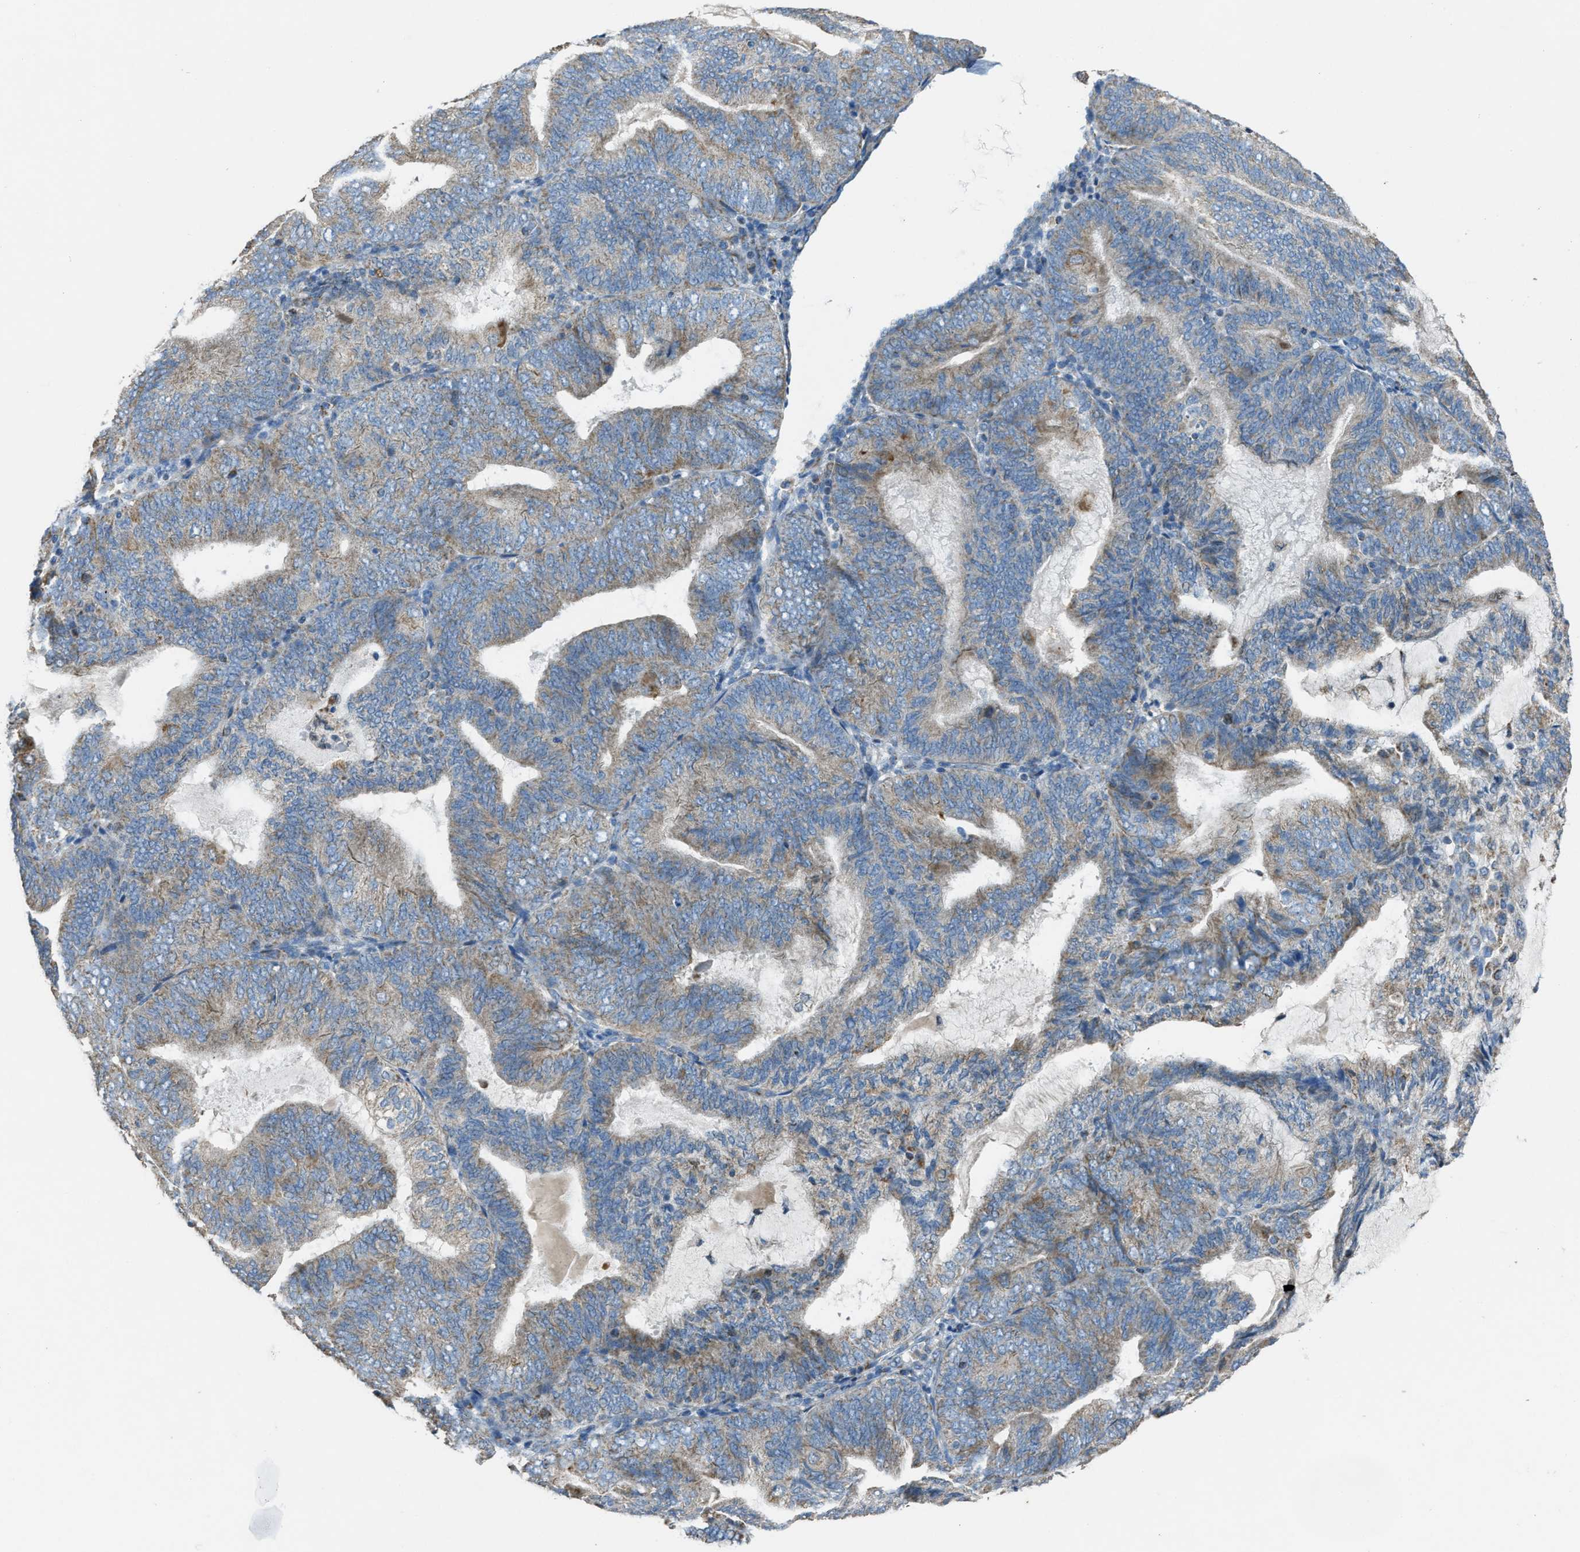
{"staining": {"intensity": "moderate", "quantity": ">75%", "location": "cytoplasmic/membranous"}, "tissue": "endometrial cancer", "cell_type": "Tumor cells", "image_type": "cancer", "snomed": [{"axis": "morphology", "description": "Adenocarcinoma, NOS"}, {"axis": "topography", "description": "Endometrium"}], "caption": "A medium amount of moderate cytoplasmic/membranous expression is present in approximately >75% of tumor cells in adenocarcinoma (endometrial) tissue.", "gene": "SLC25A11", "patient": {"sex": "female", "age": 81}}